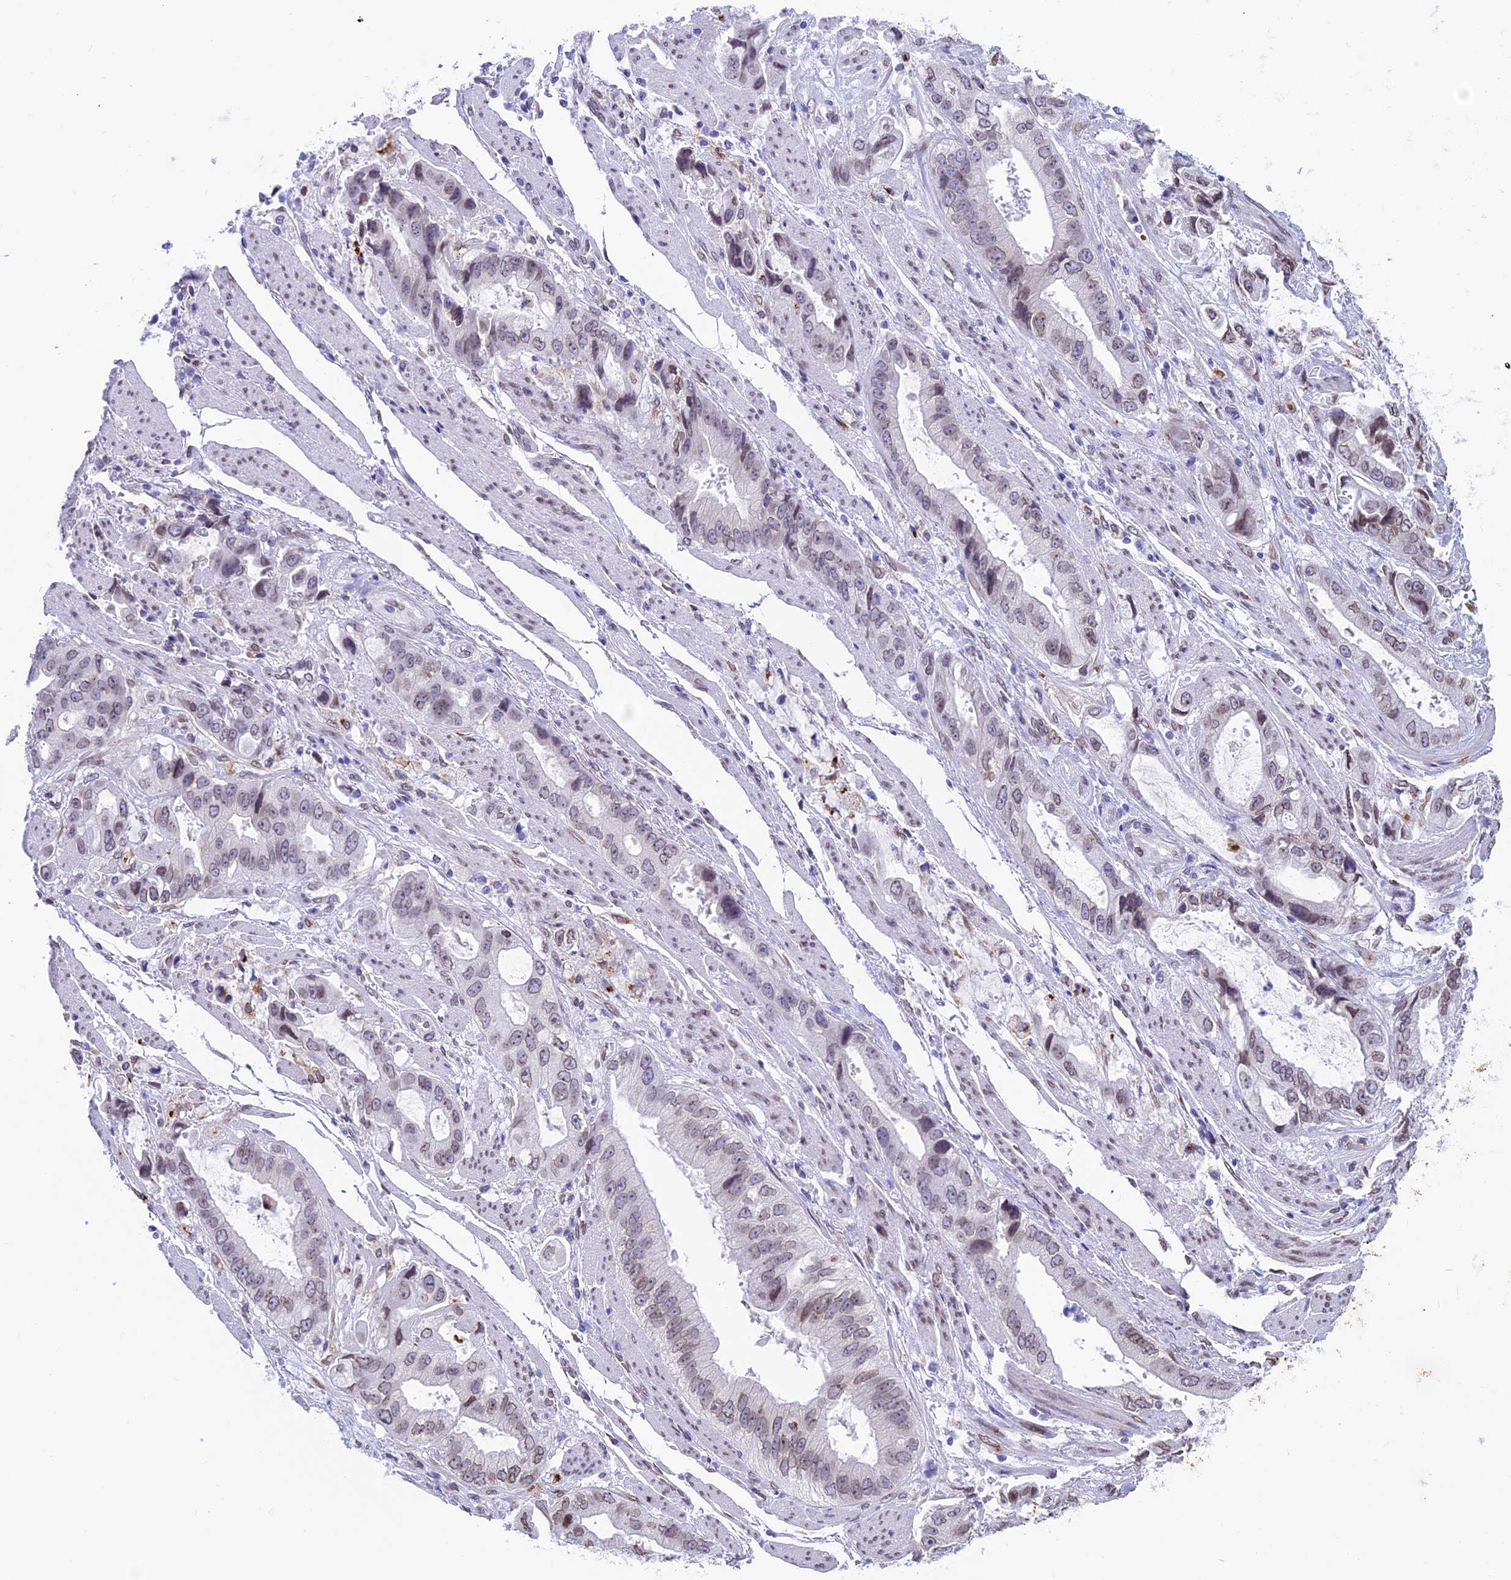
{"staining": {"intensity": "weak", "quantity": "<25%", "location": "cytoplasmic/membranous,nuclear"}, "tissue": "stomach cancer", "cell_type": "Tumor cells", "image_type": "cancer", "snomed": [{"axis": "morphology", "description": "Adenocarcinoma, NOS"}, {"axis": "topography", "description": "Stomach"}], "caption": "There is no significant staining in tumor cells of adenocarcinoma (stomach). Nuclei are stained in blue.", "gene": "TMPRSS7", "patient": {"sex": "male", "age": 62}}